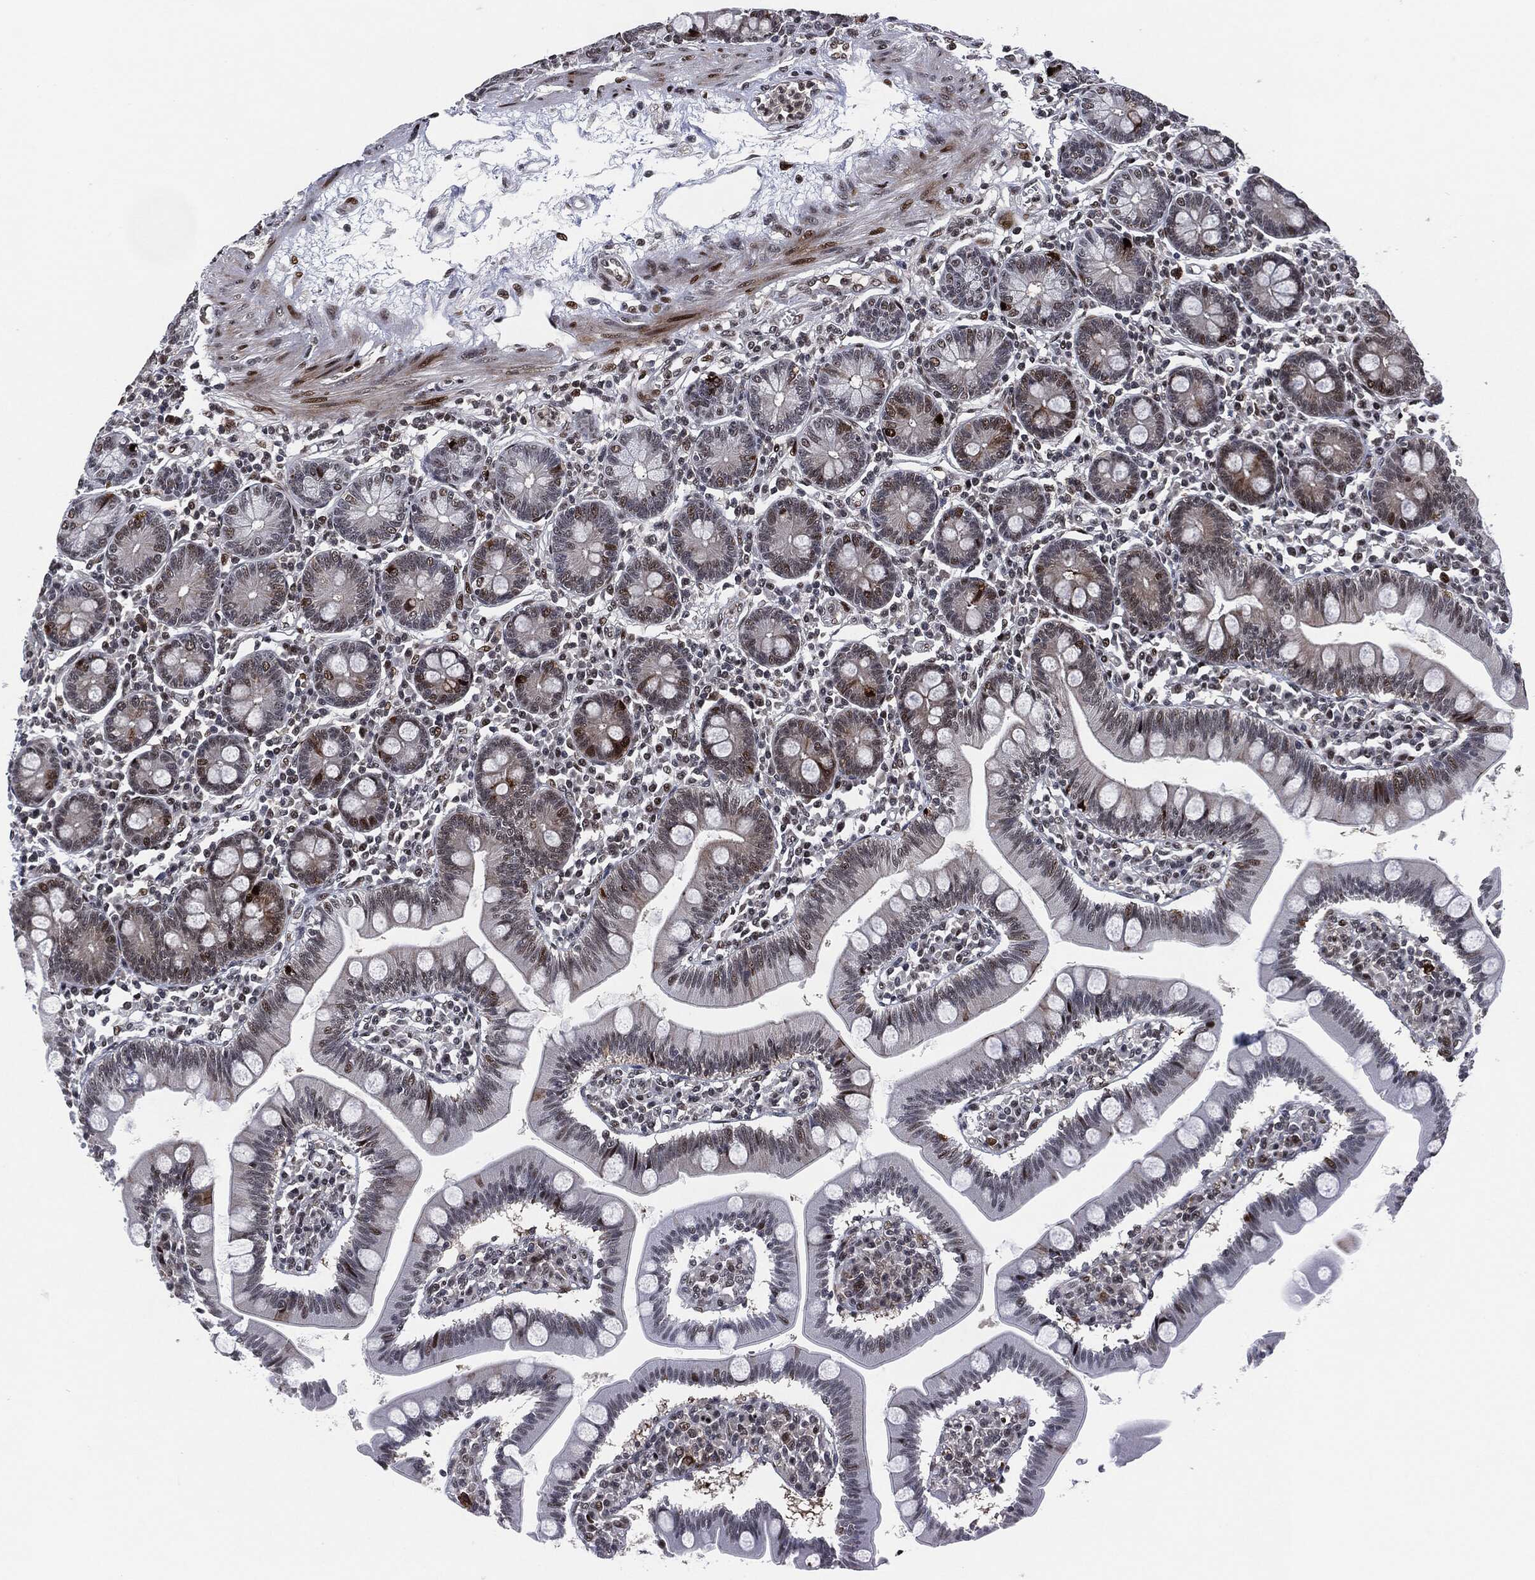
{"staining": {"intensity": "strong", "quantity": "<25%", "location": "cytoplasmic/membranous,nuclear"}, "tissue": "small intestine", "cell_type": "Glandular cells", "image_type": "normal", "snomed": [{"axis": "morphology", "description": "Normal tissue, NOS"}, {"axis": "topography", "description": "Small intestine"}], "caption": "Unremarkable small intestine exhibits strong cytoplasmic/membranous,nuclear expression in about <25% of glandular cells, visualized by immunohistochemistry.", "gene": "AKT2", "patient": {"sex": "male", "age": 88}}